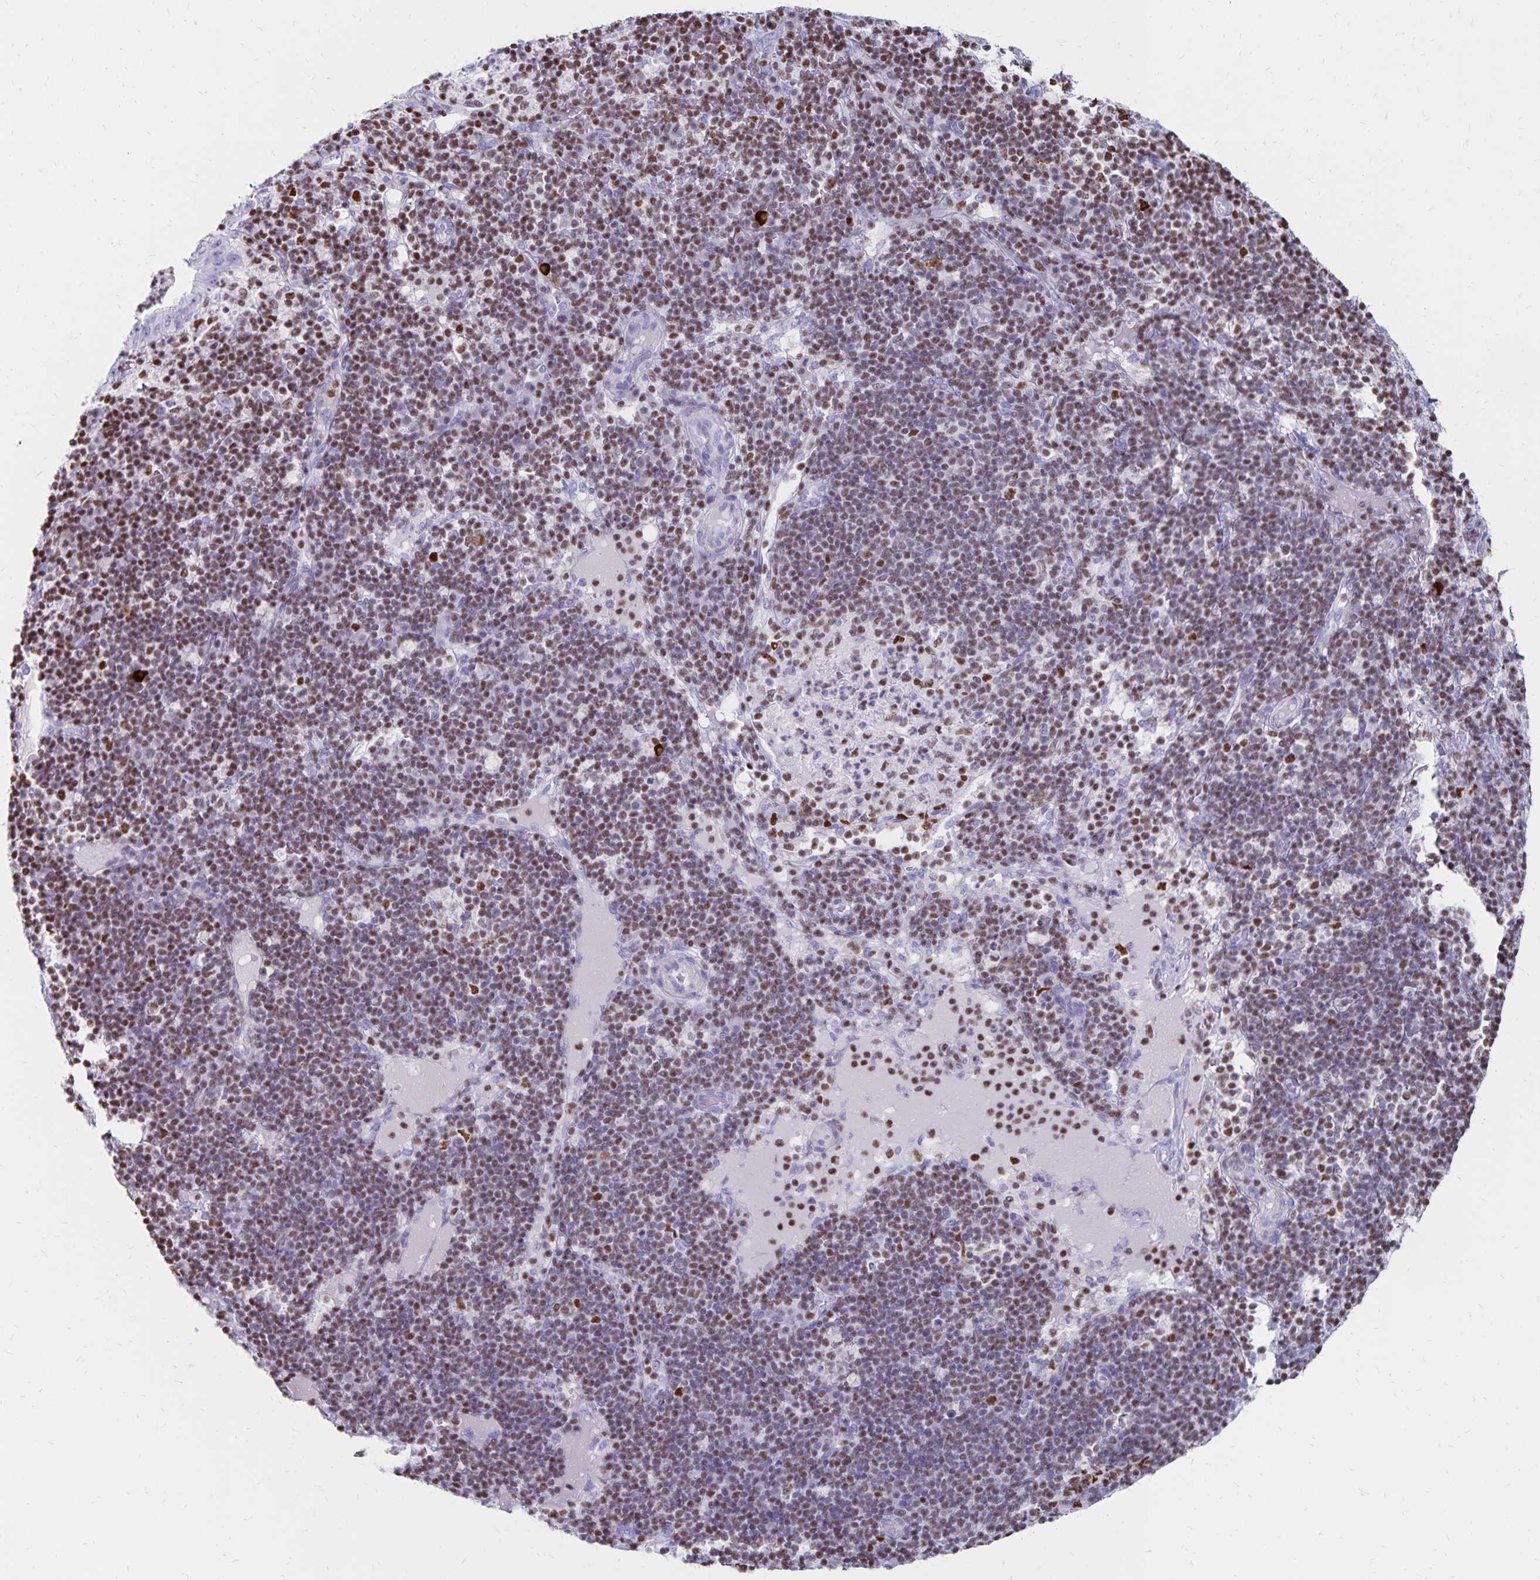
{"staining": {"intensity": "moderate", "quantity": ">75%", "location": "nuclear"}, "tissue": "pancreatic cancer", "cell_type": "Tumor cells", "image_type": "cancer", "snomed": [{"axis": "morphology", "description": "Adenocarcinoma, NOS"}, {"axis": "topography", "description": "Pancreas"}], "caption": "Adenocarcinoma (pancreatic) was stained to show a protein in brown. There is medium levels of moderate nuclear staining in about >75% of tumor cells.", "gene": "IKZF1", "patient": {"sex": "male", "age": 71}}